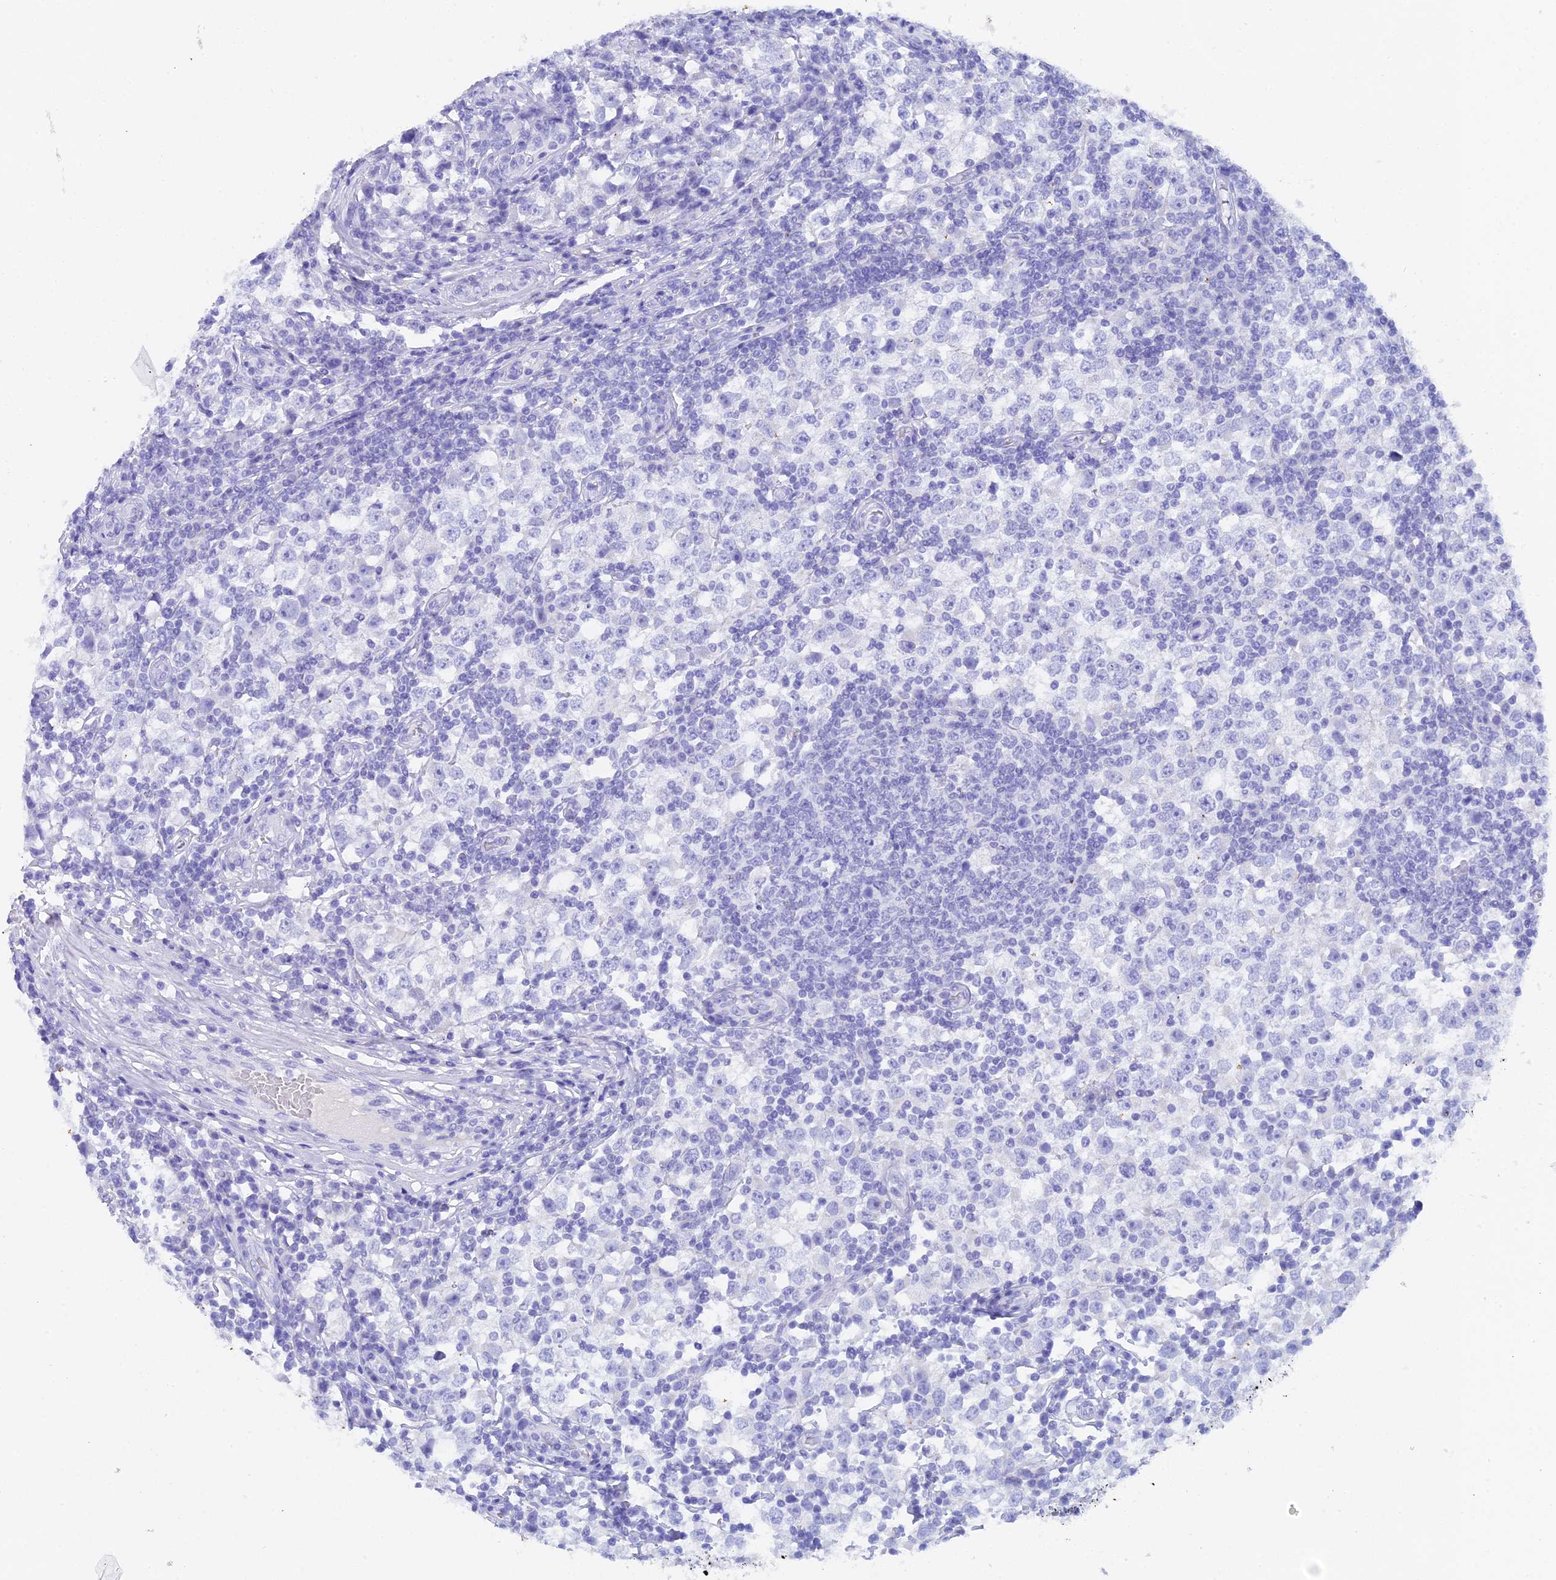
{"staining": {"intensity": "negative", "quantity": "none", "location": "none"}, "tissue": "testis cancer", "cell_type": "Tumor cells", "image_type": "cancer", "snomed": [{"axis": "morphology", "description": "Seminoma, NOS"}, {"axis": "topography", "description": "Testis"}], "caption": "High power microscopy photomicrograph of an immunohistochemistry (IHC) histopathology image of testis seminoma, revealing no significant expression in tumor cells.", "gene": "REG1A", "patient": {"sex": "male", "age": 65}}